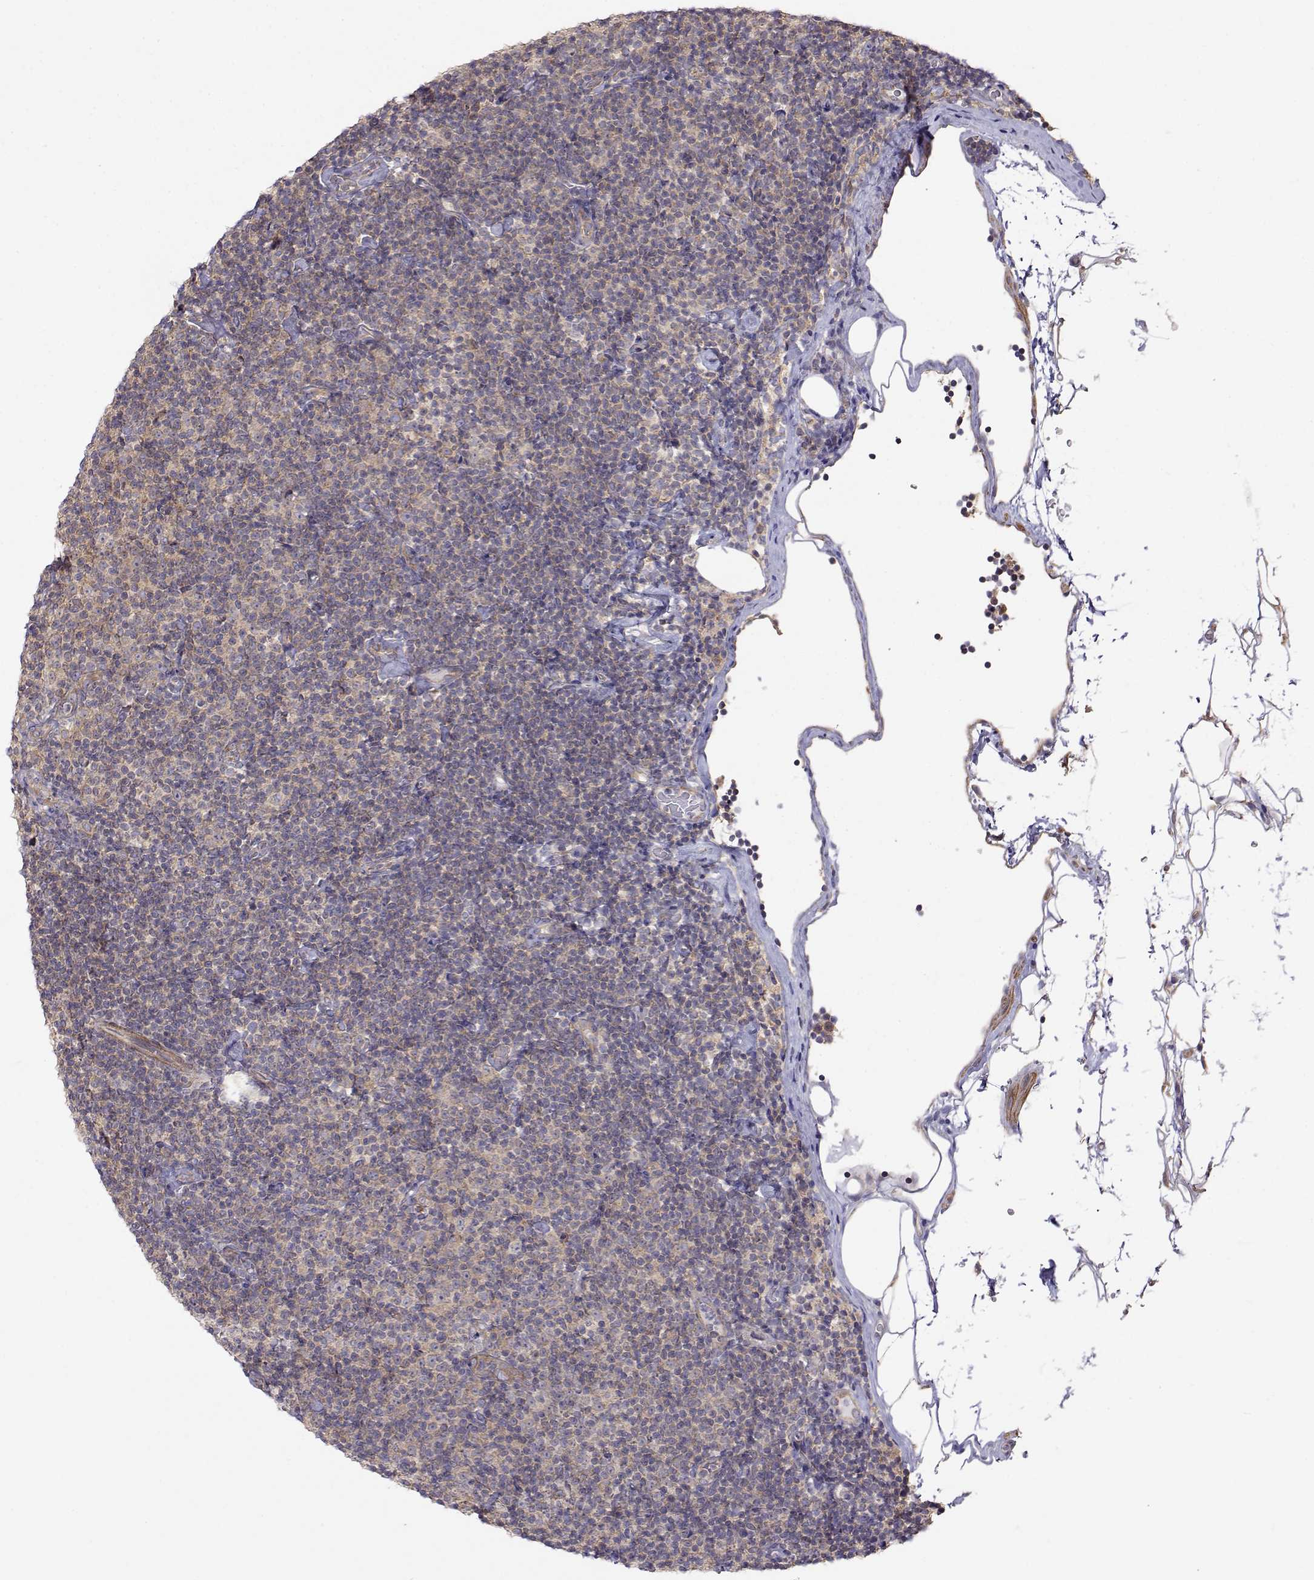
{"staining": {"intensity": "weak", "quantity": ">75%", "location": "cytoplasmic/membranous"}, "tissue": "lymphoma", "cell_type": "Tumor cells", "image_type": "cancer", "snomed": [{"axis": "morphology", "description": "Malignant lymphoma, non-Hodgkin's type, Low grade"}, {"axis": "topography", "description": "Lymph node"}], "caption": "Protein analysis of low-grade malignant lymphoma, non-Hodgkin's type tissue reveals weak cytoplasmic/membranous staining in about >75% of tumor cells.", "gene": "PAIP1", "patient": {"sex": "male", "age": 81}}